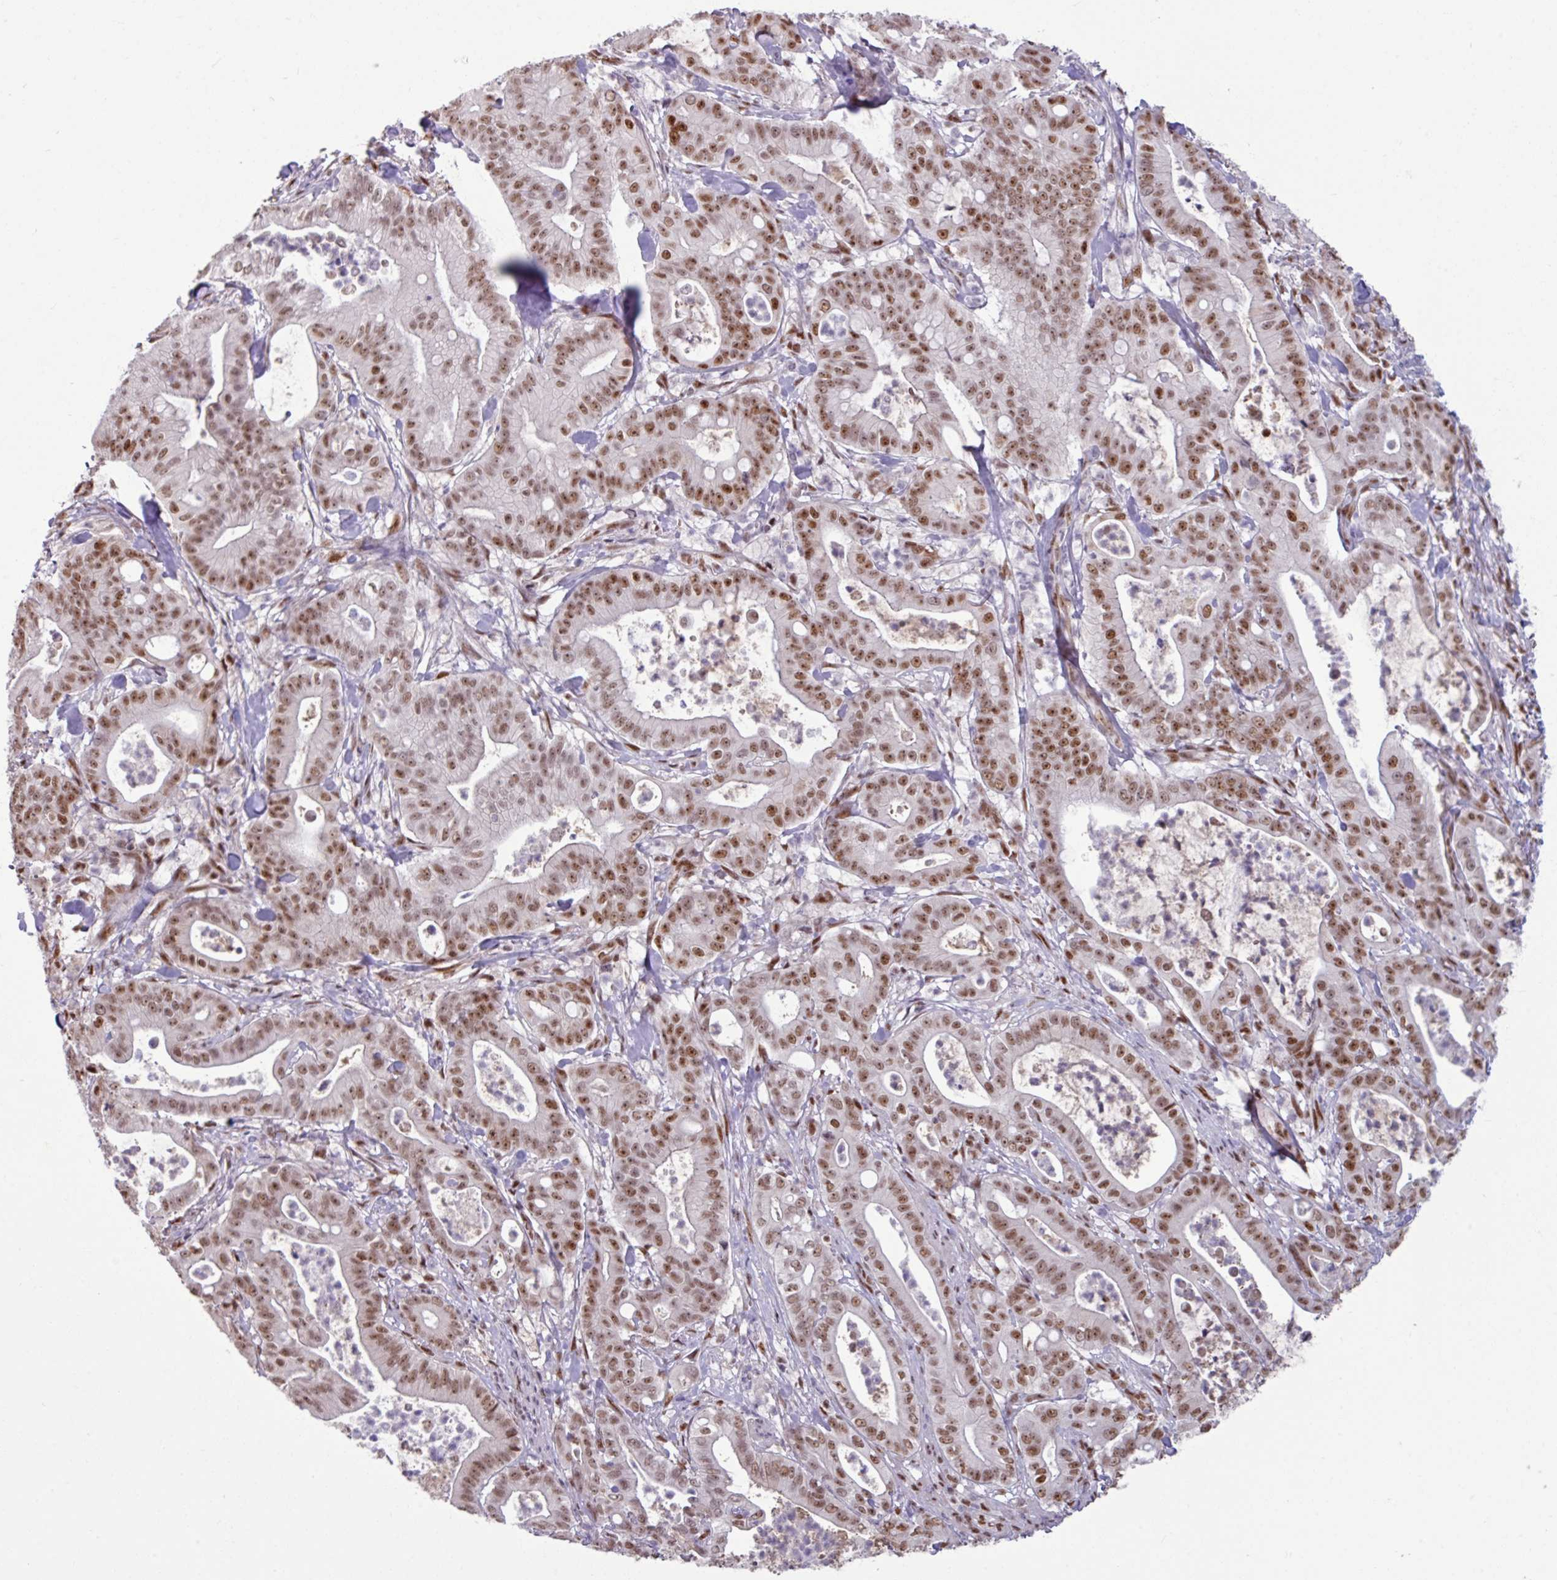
{"staining": {"intensity": "moderate", "quantity": ">75%", "location": "nuclear"}, "tissue": "pancreatic cancer", "cell_type": "Tumor cells", "image_type": "cancer", "snomed": [{"axis": "morphology", "description": "Adenocarcinoma, NOS"}, {"axis": "topography", "description": "Pancreas"}], "caption": "Brown immunohistochemical staining in human pancreatic cancer reveals moderate nuclear positivity in about >75% of tumor cells.", "gene": "TDG", "patient": {"sex": "male", "age": 71}}